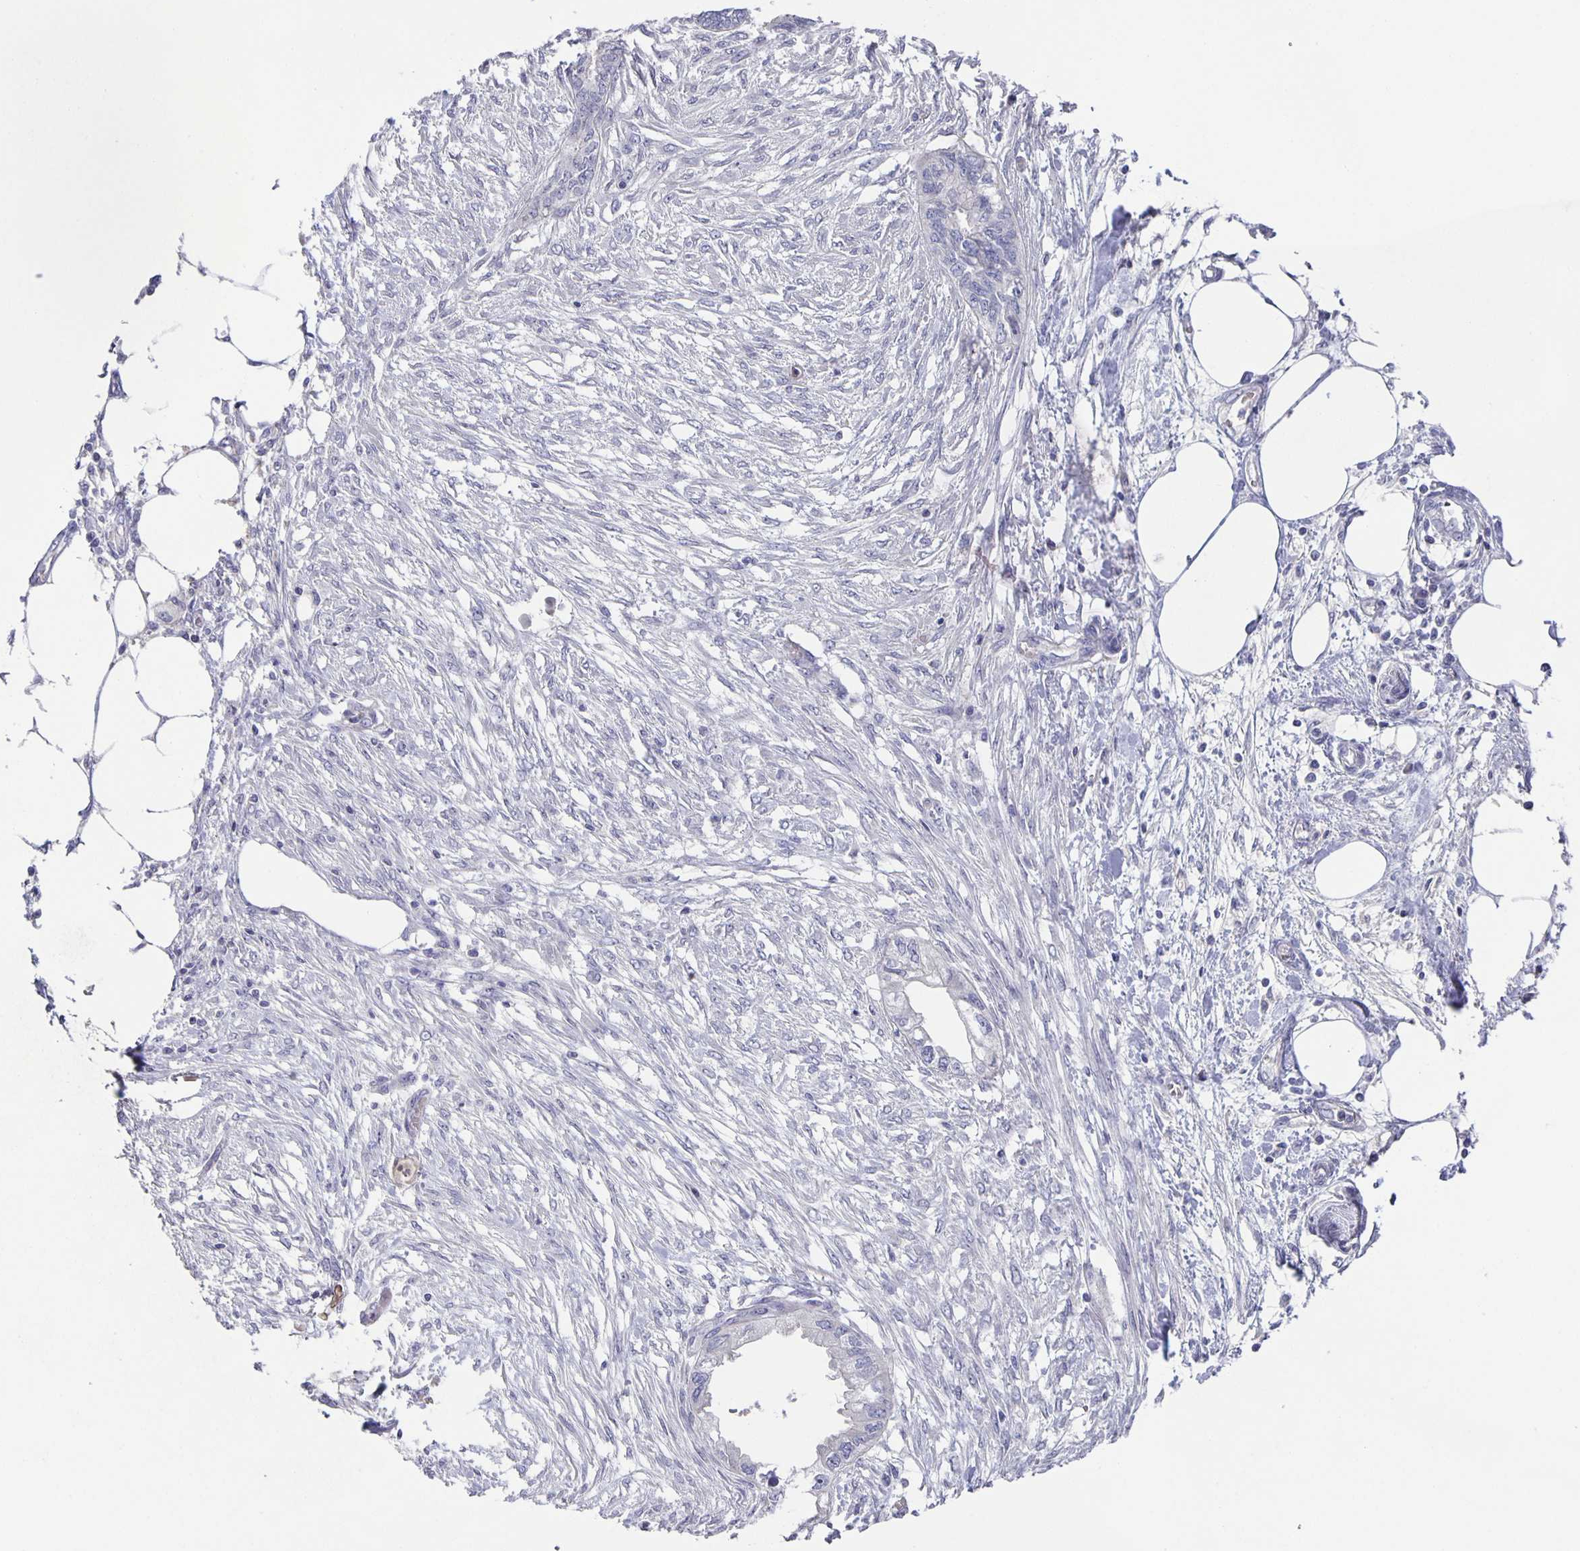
{"staining": {"intensity": "negative", "quantity": "none", "location": "none"}, "tissue": "endometrial cancer", "cell_type": "Tumor cells", "image_type": "cancer", "snomed": [{"axis": "morphology", "description": "Adenocarcinoma, NOS"}, {"axis": "morphology", "description": "Adenocarcinoma, metastatic, NOS"}, {"axis": "topography", "description": "Adipose tissue"}, {"axis": "topography", "description": "Endometrium"}], "caption": "Immunohistochemistry image of human endometrial cancer (metastatic adenocarcinoma) stained for a protein (brown), which shows no staining in tumor cells.", "gene": "PTPN3", "patient": {"sex": "female", "age": 67}}